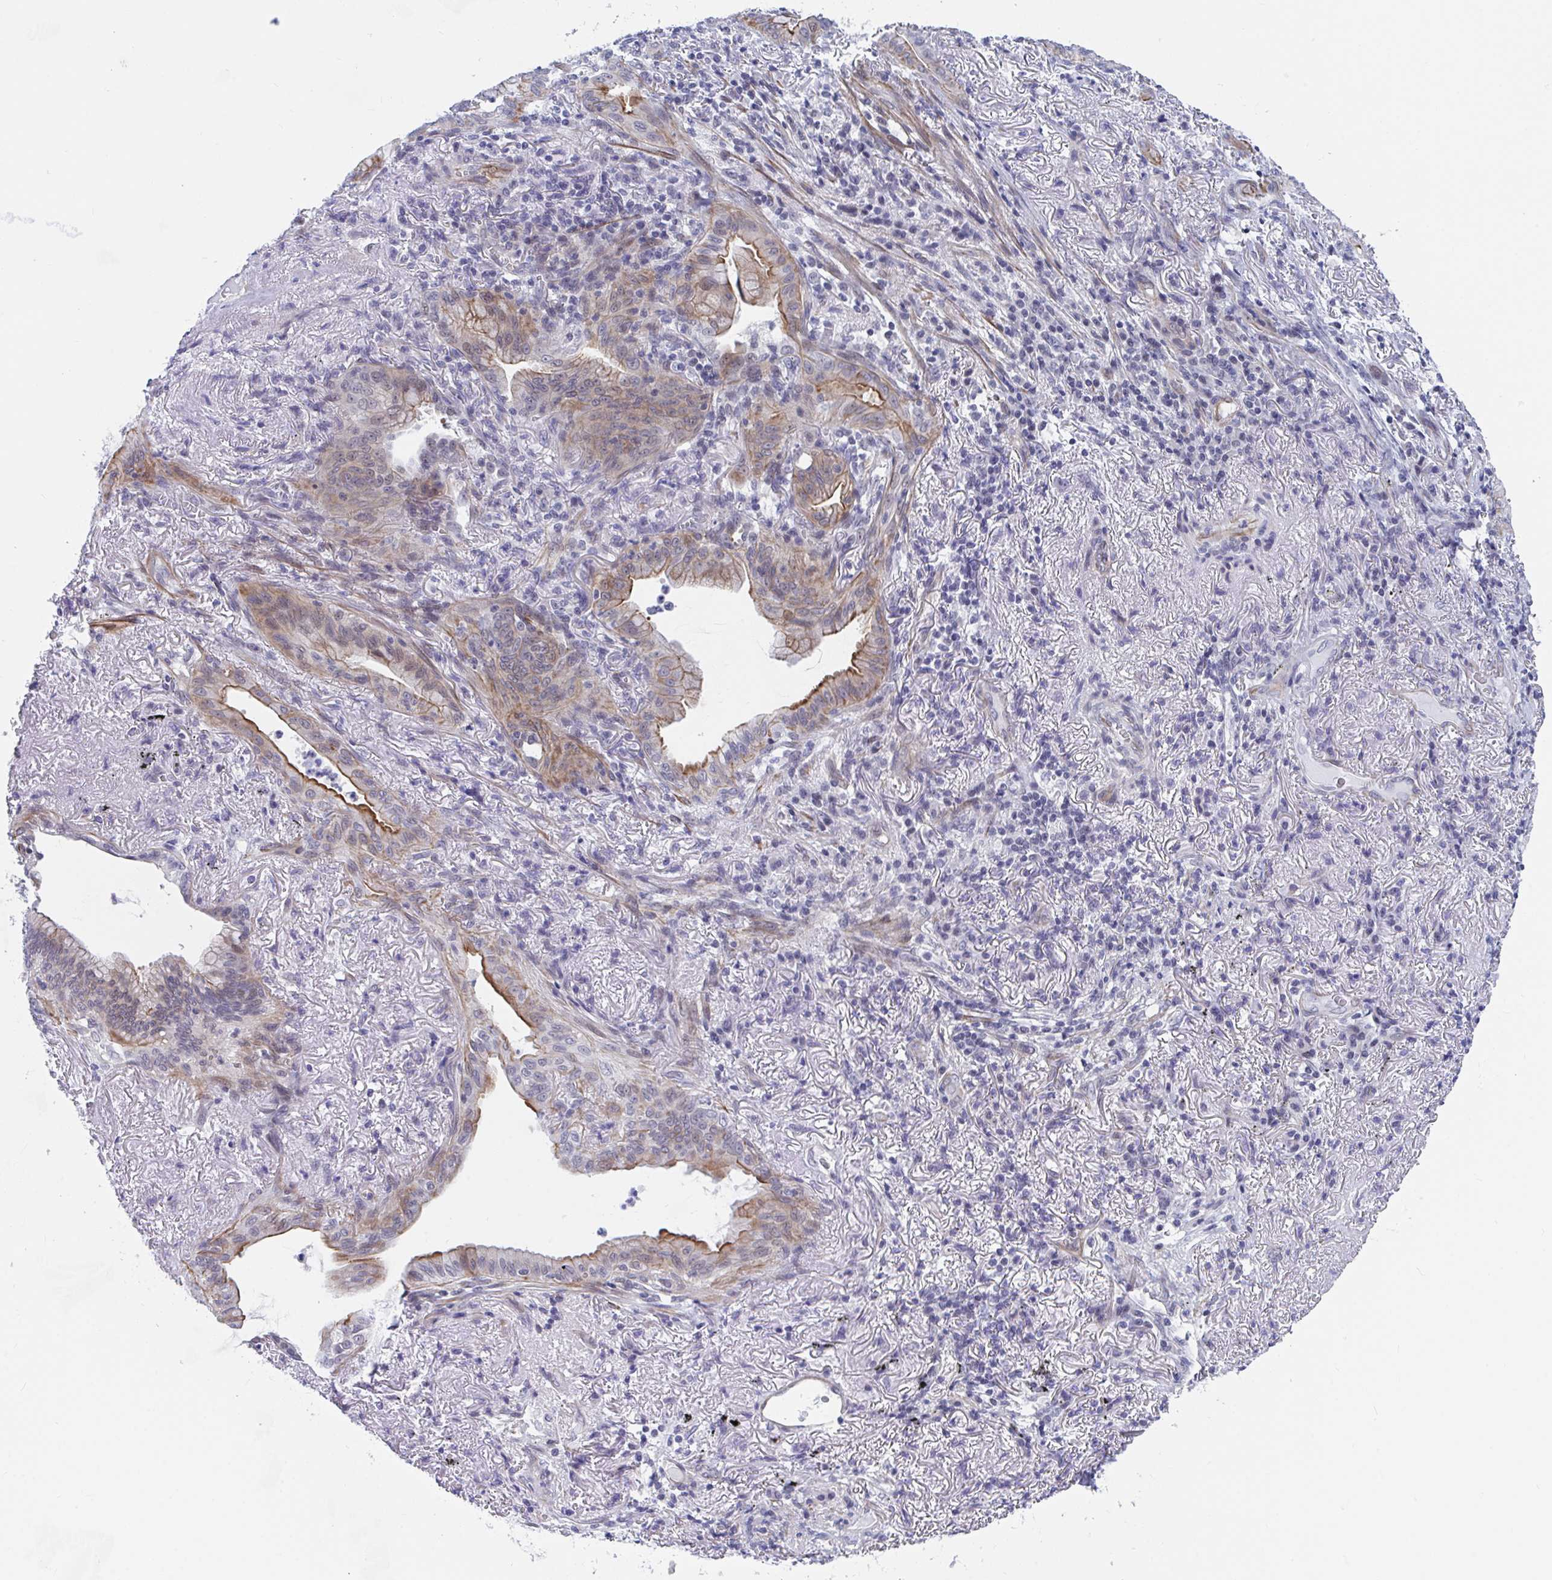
{"staining": {"intensity": "moderate", "quantity": "25%-75%", "location": "cytoplasmic/membranous"}, "tissue": "lung cancer", "cell_type": "Tumor cells", "image_type": "cancer", "snomed": [{"axis": "morphology", "description": "Adenocarcinoma, NOS"}, {"axis": "topography", "description": "Lung"}], "caption": "Protein expression analysis of human lung cancer (adenocarcinoma) reveals moderate cytoplasmic/membranous positivity in approximately 25%-75% of tumor cells. (DAB IHC with brightfield microscopy, high magnification).", "gene": "DAOA", "patient": {"sex": "male", "age": 77}}